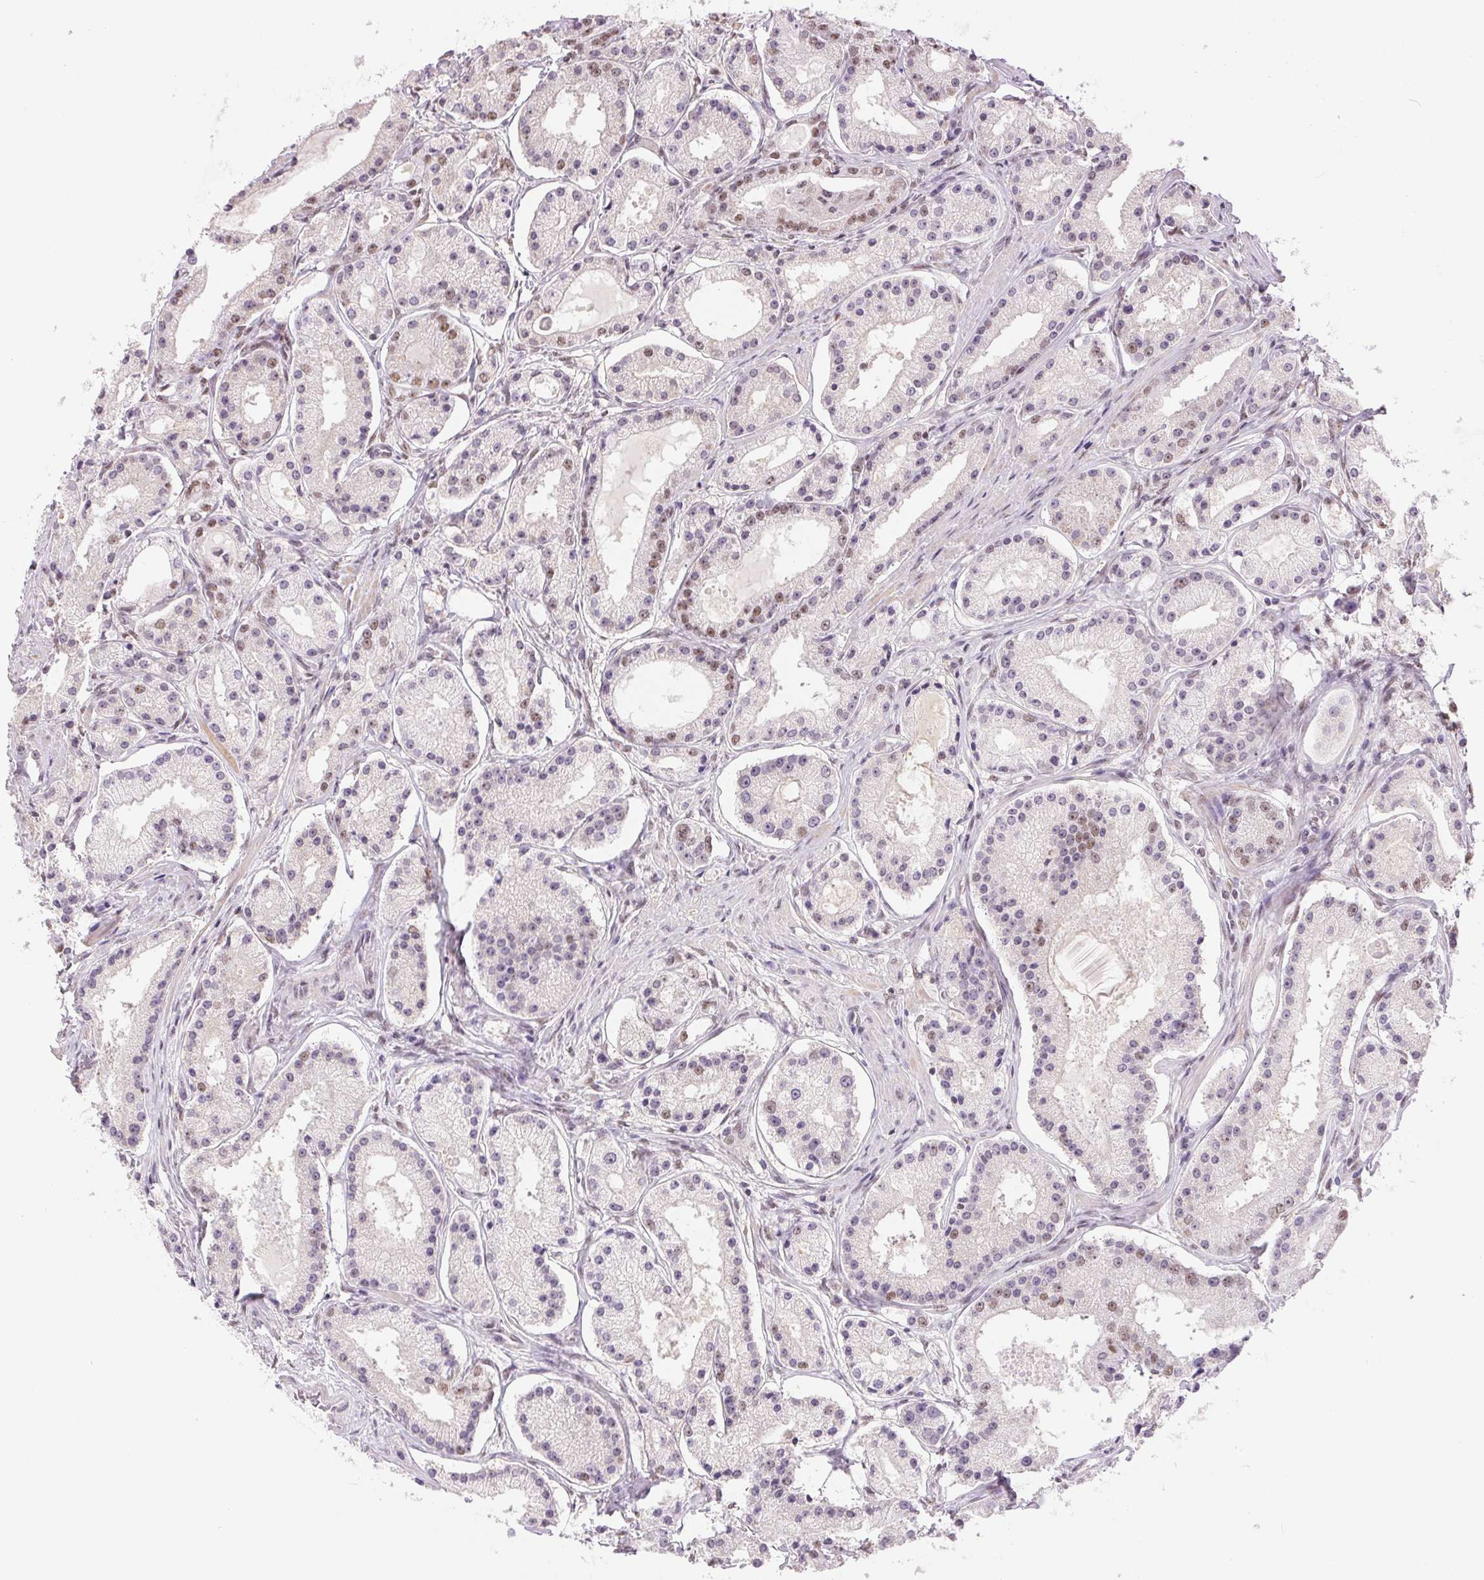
{"staining": {"intensity": "weak", "quantity": "<25%", "location": "nuclear"}, "tissue": "prostate cancer", "cell_type": "Tumor cells", "image_type": "cancer", "snomed": [{"axis": "morphology", "description": "Adenocarcinoma, Low grade"}, {"axis": "topography", "description": "Prostate"}], "caption": "Tumor cells show no significant protein staining in prostate cancer (low-grade adenocarcinoma). (Stains: DAB (3,3'-diaminobenzidine) immunohistochemistry with hematoxylin counter stain, Microscopy: brightfield microscopy at high magnification).", "gene": "RPRD1B", "patient": {"sex": "male", "age": 57}}